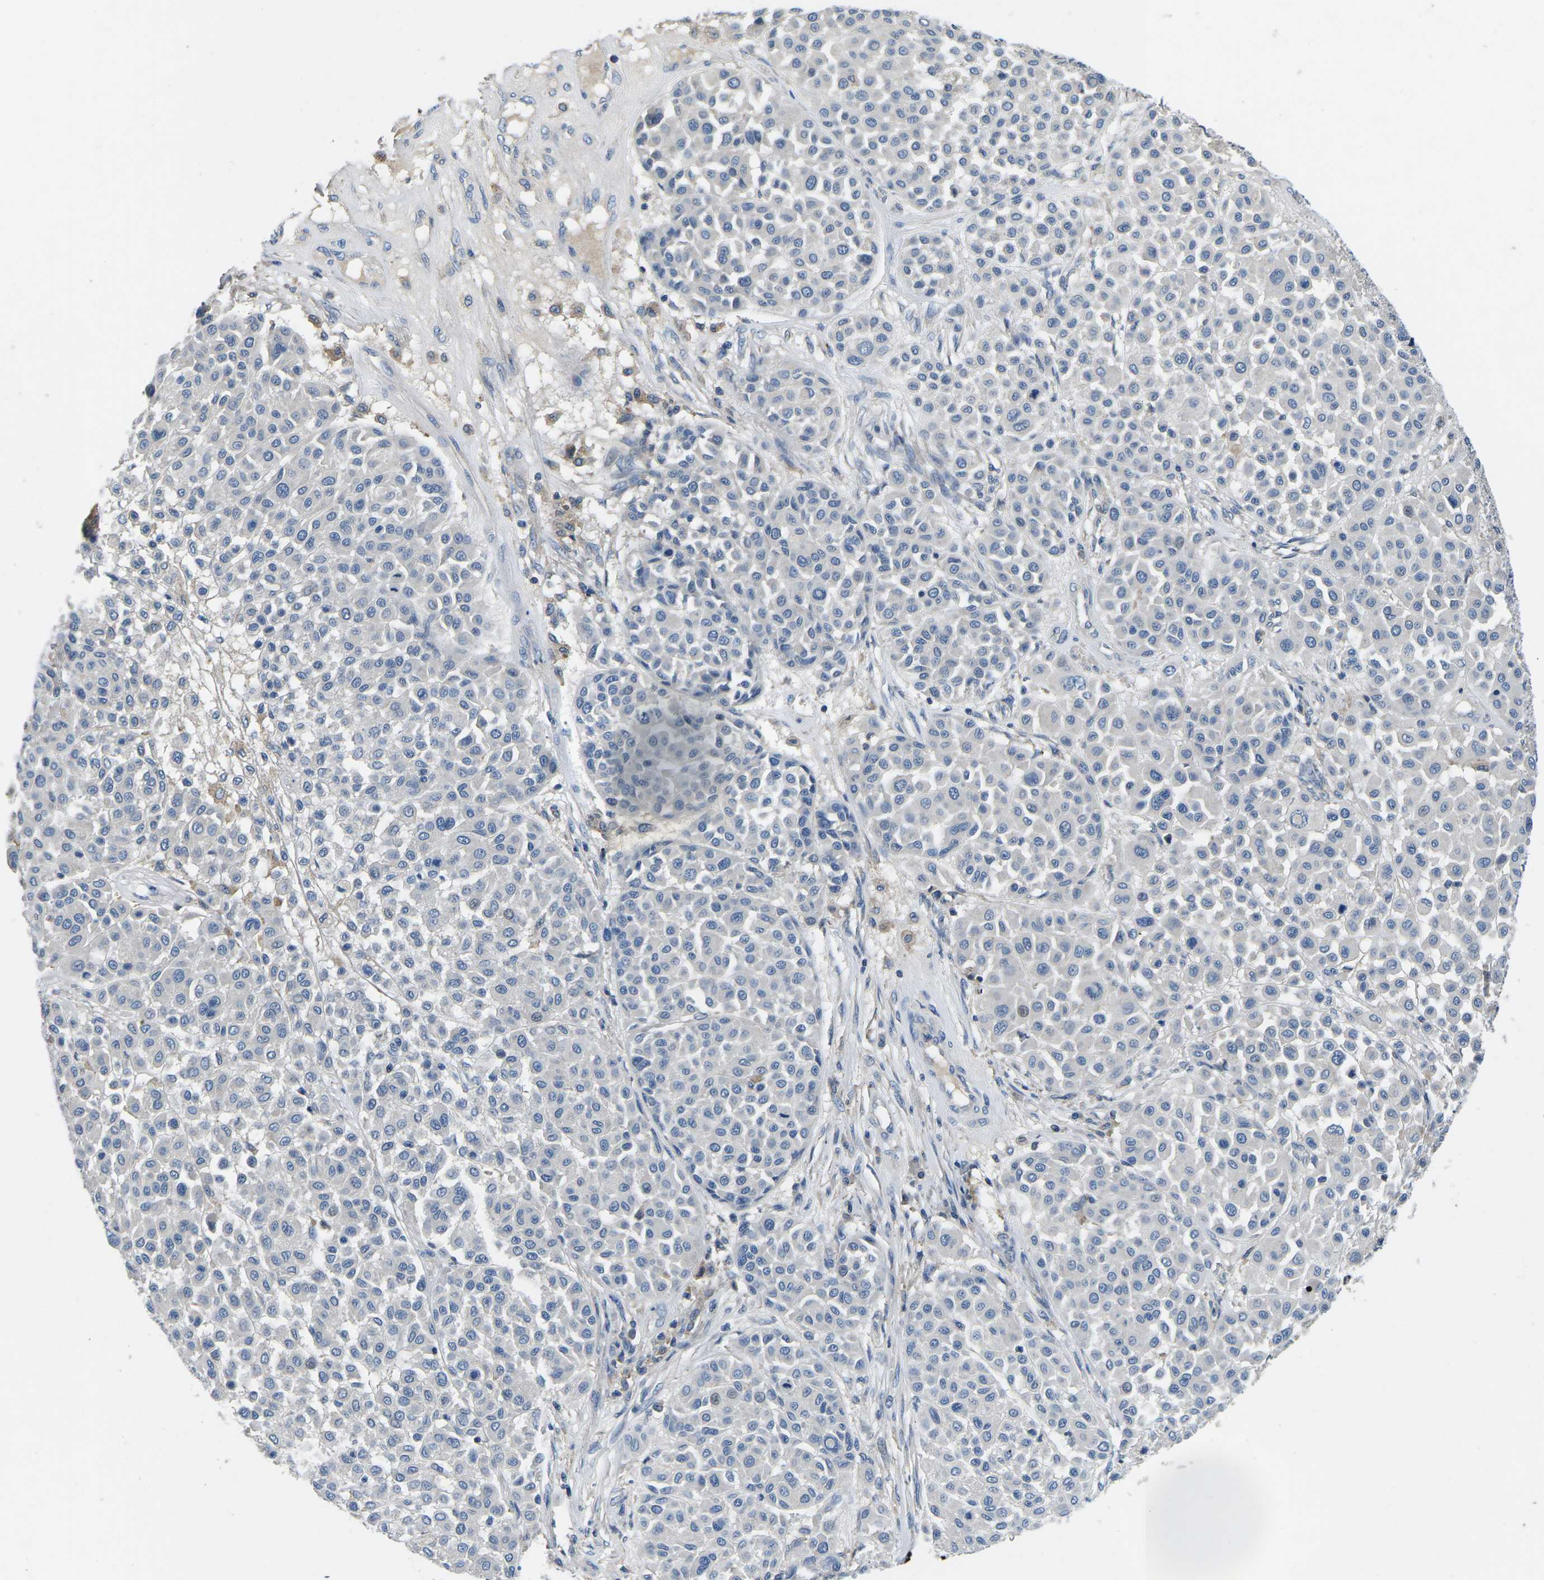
{"staining": {"intensity": "negative", "quantity": "none", "location": "none"}, "tissue": "melanoma", "cell_type": "Tumor cells", "image_type": "cancer", "snomed": [{"axis": "morphology", "description": "Malignant melanoma, Metastatic site"}, {"axis": "topography", "description": "Soft tissue"}], "caption": "Malignant melanoma (metastatic site) stained for a protein using immunohistochemistry displays no staining tumor cells.", "gene": "PDCD6IP", "patient": {"sex": "male", "age": 41}}